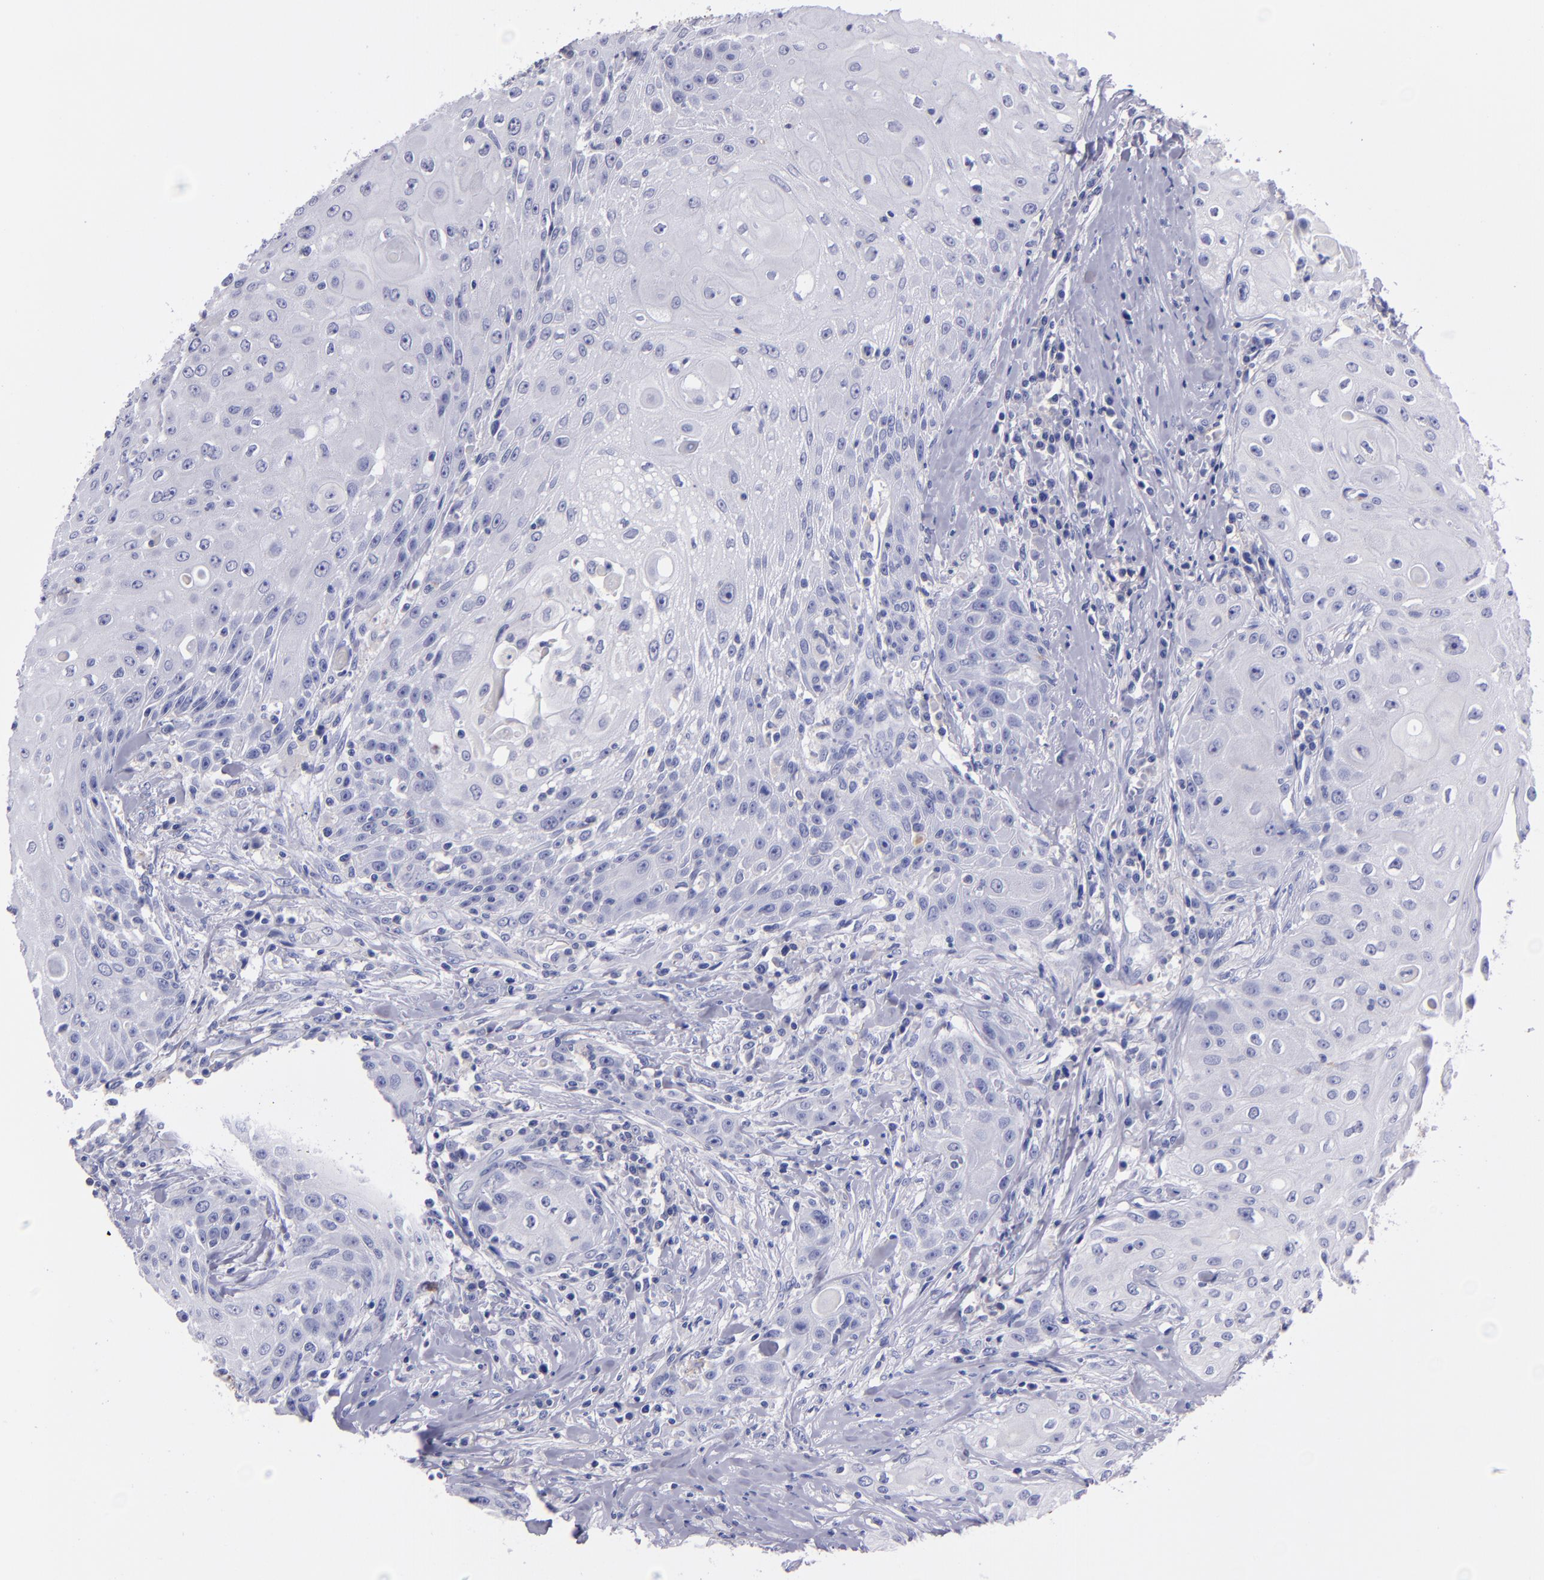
{"staining": {"intensity": "negative", "quantity": "none", "location": "none"}, "tissue": "head and neck cancer", "cell_type": "Tumor cells", "image_type": "cancer", "snomed": [{"axis": "morphology", "description": "Squamous cell carcinoma, NOS"}, {"axis": "topography", "description": "Oral tissue"}, {"axis": "topography", "description": "Head-Neck"}], "caption": "High magnification brightfield microscopy of head and neck squamous cell carcinoma stained with DAB (brown) and counterstained with hematoxylin (blue): tumor cells show no significant positivity.", "gene": "CD37", "patient": {"sex": "female", "age": 82}}